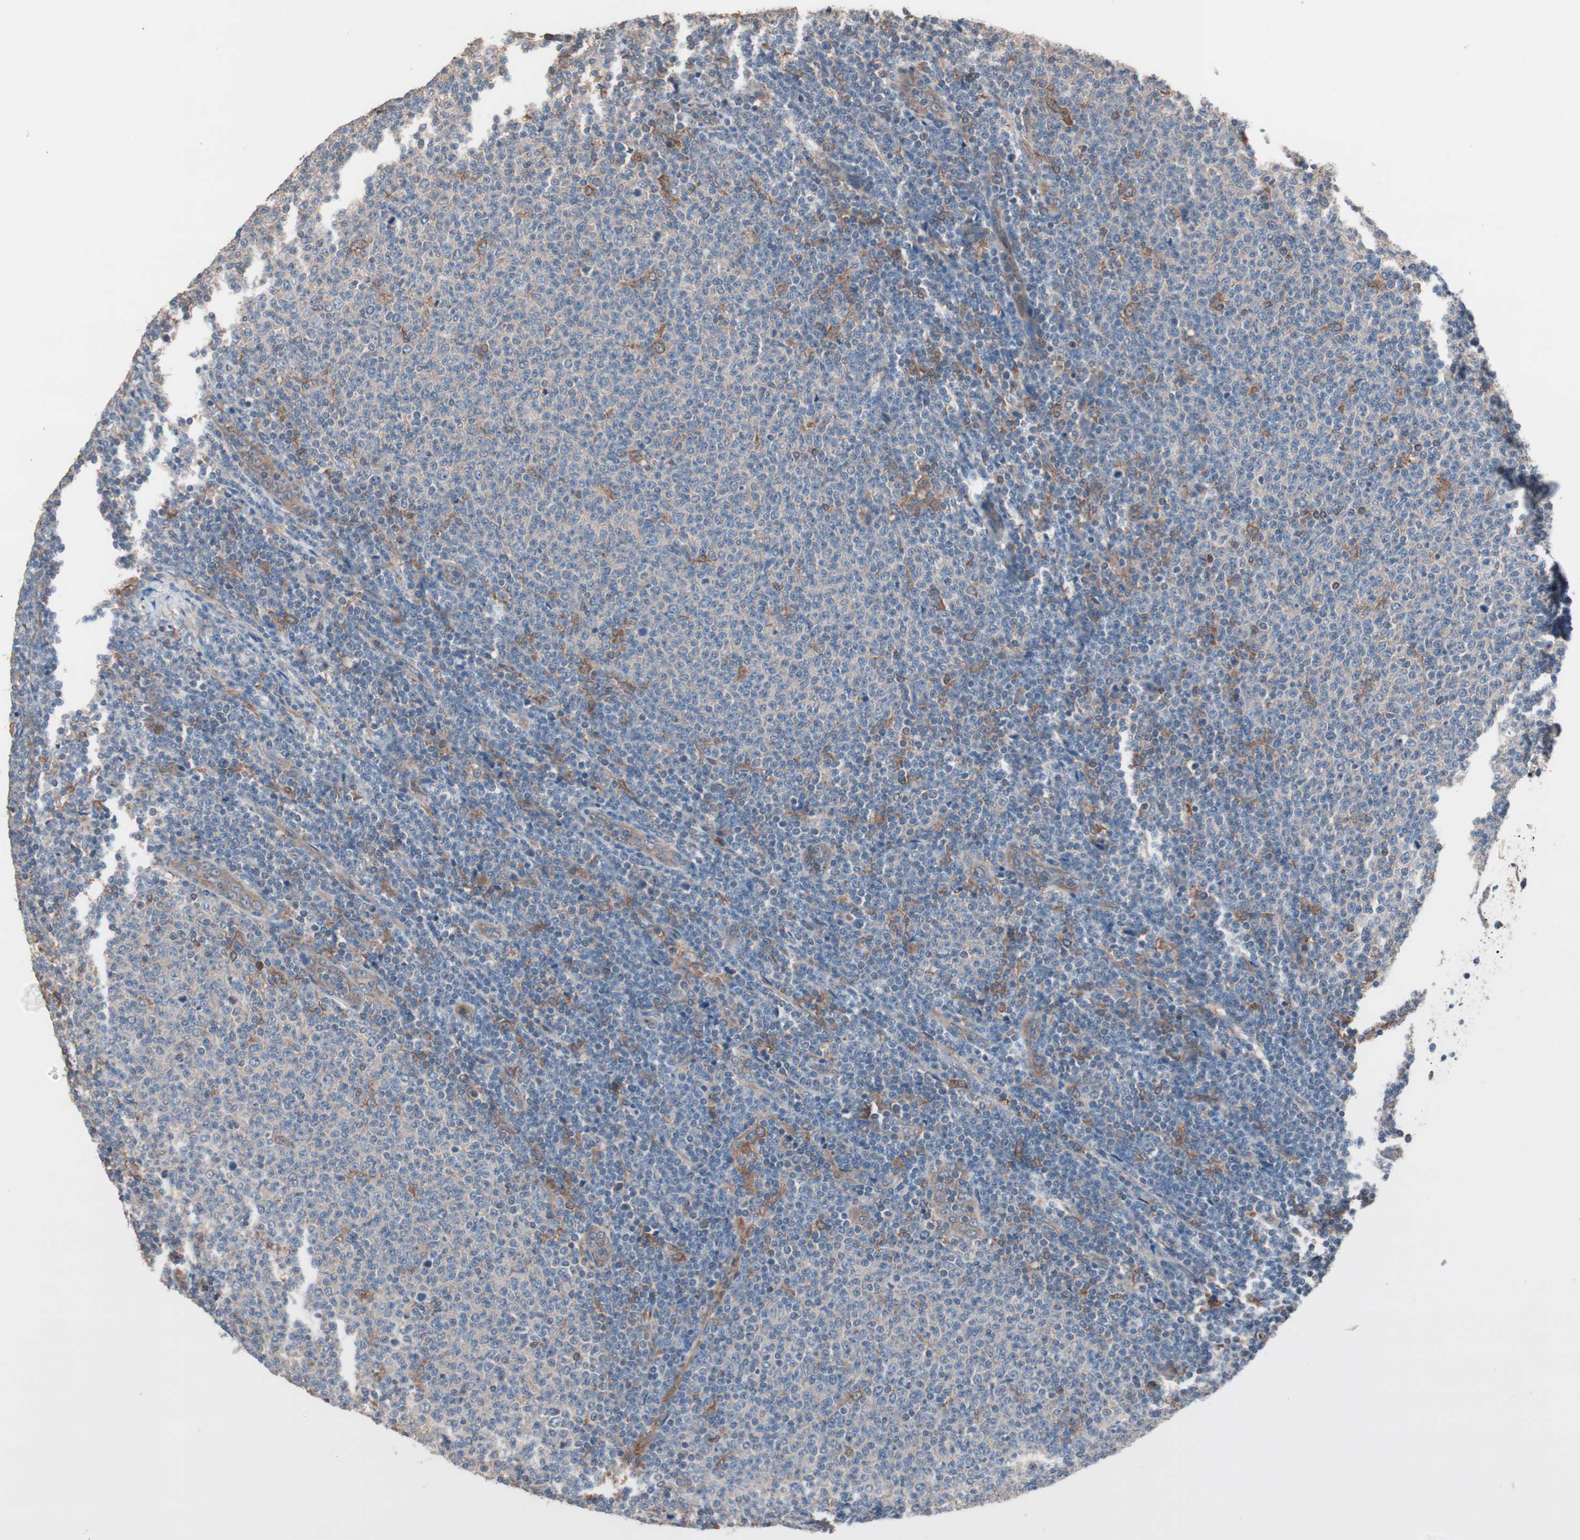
{"staining": {"intensity": "weak", "quantity": "<25%", "location": "cytoplasmic/membranous"}, "tissue": "lymphoma", "cell_type": "Tumor cells", "image_type": "cancer", "snomed": [{"axis": "morphology", "description": "Malignant lymphoma, non-Hodgkin's type, Low grade"}, {"axis": "topography", "description": "Lymph node"}], "caption": "An immunohistochemistry (IHC) photomicrograph of lymphoma is shown. There is no staining in tumor cells of lymphoma.", "gene": "ATG7", "patient": {"sex": "male", "age": 66}}